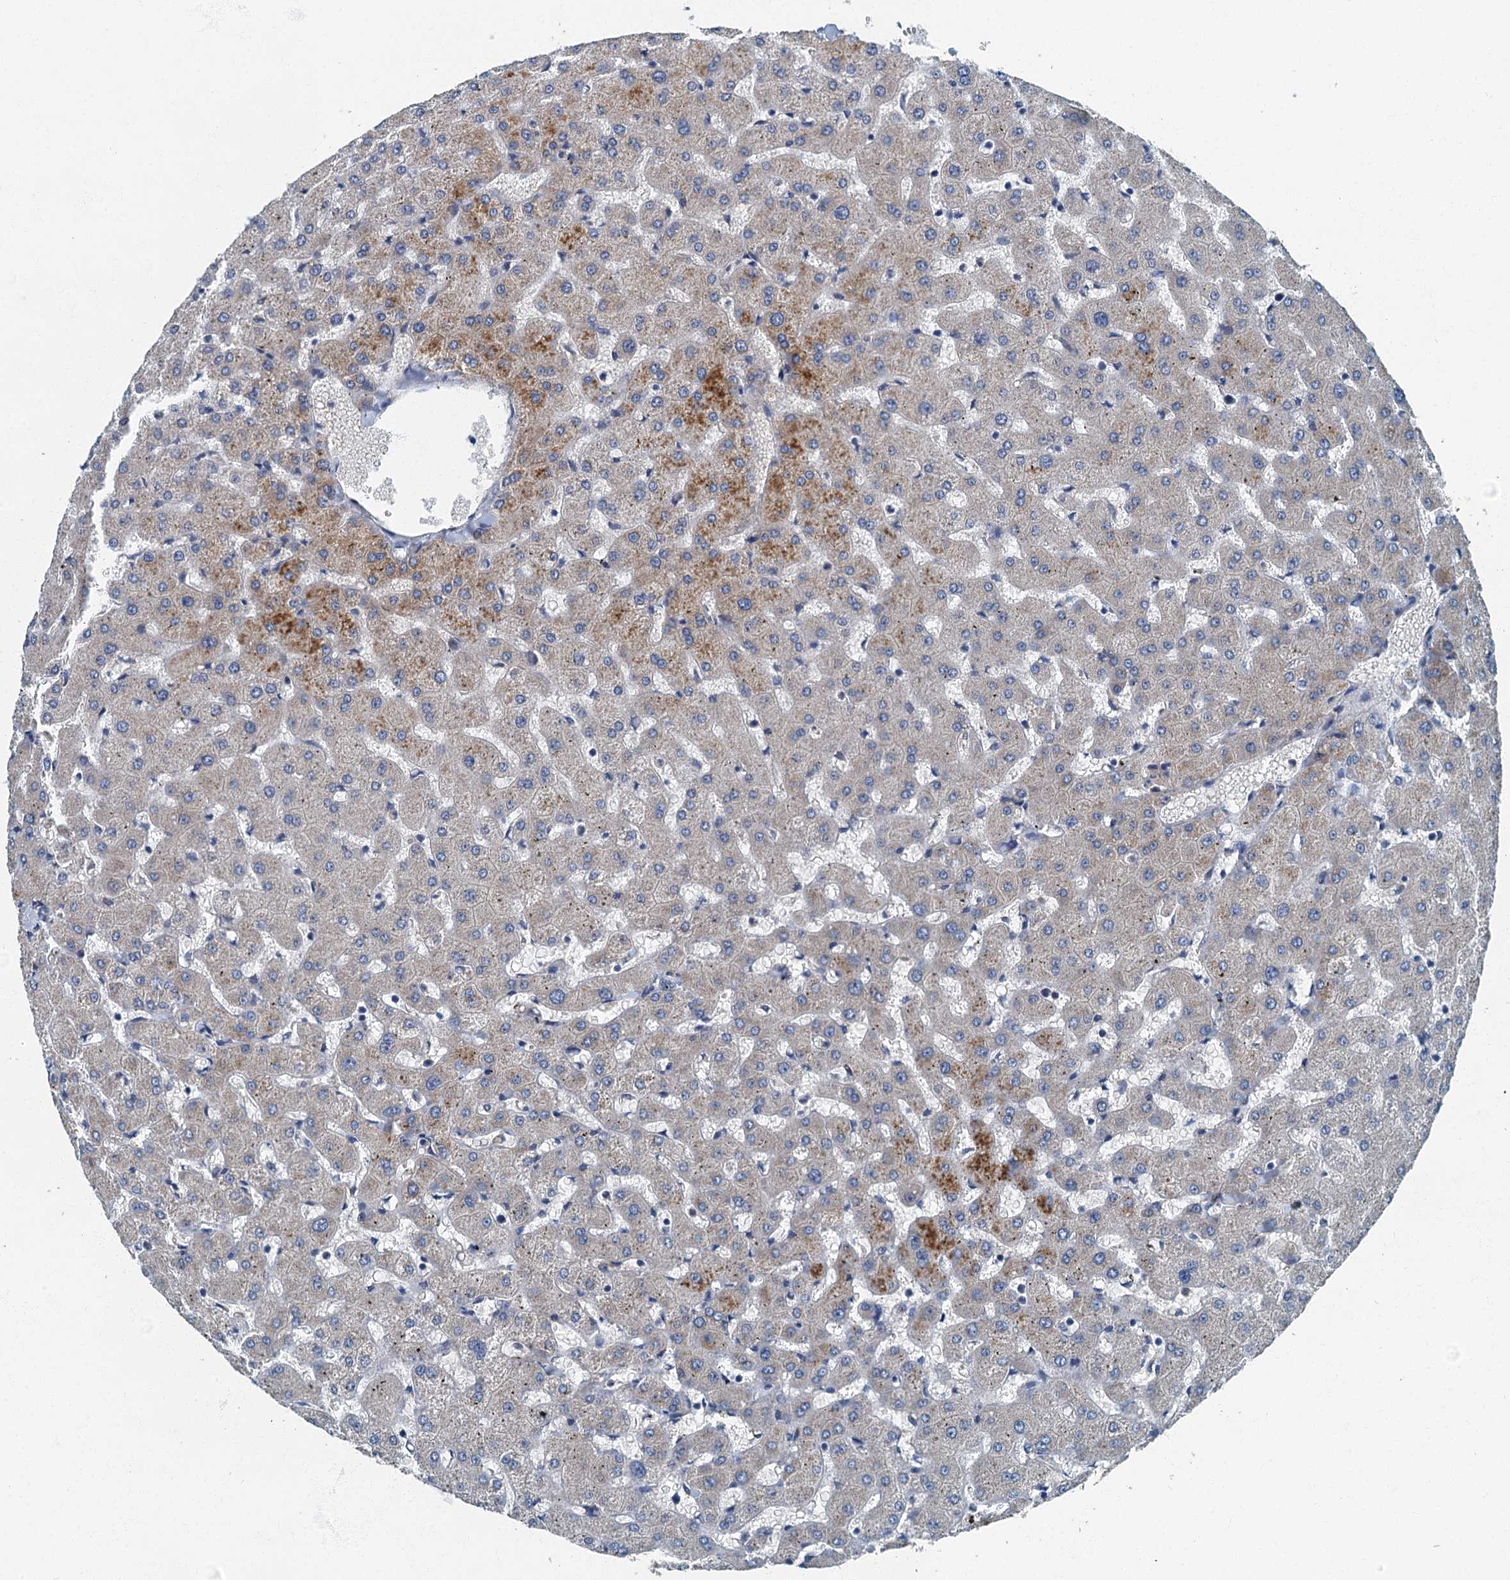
{"staining": {"intensity": "negative", "quantity": "none", "location": "none"}, "tissue": "liver", "cell_type": "Cholangiocytes", "image_type": "normal", "snomed": [{"axis": "morphology", "description": "Normal tissue, NOS"}, {"axis": "topography", "description": "Liver"}], "caption": "Micrograph shows no significant protein staining in cholangiocytes of normal liver.", "gene": "DDX49", "patient": {"sex": "female", "age": 63}}